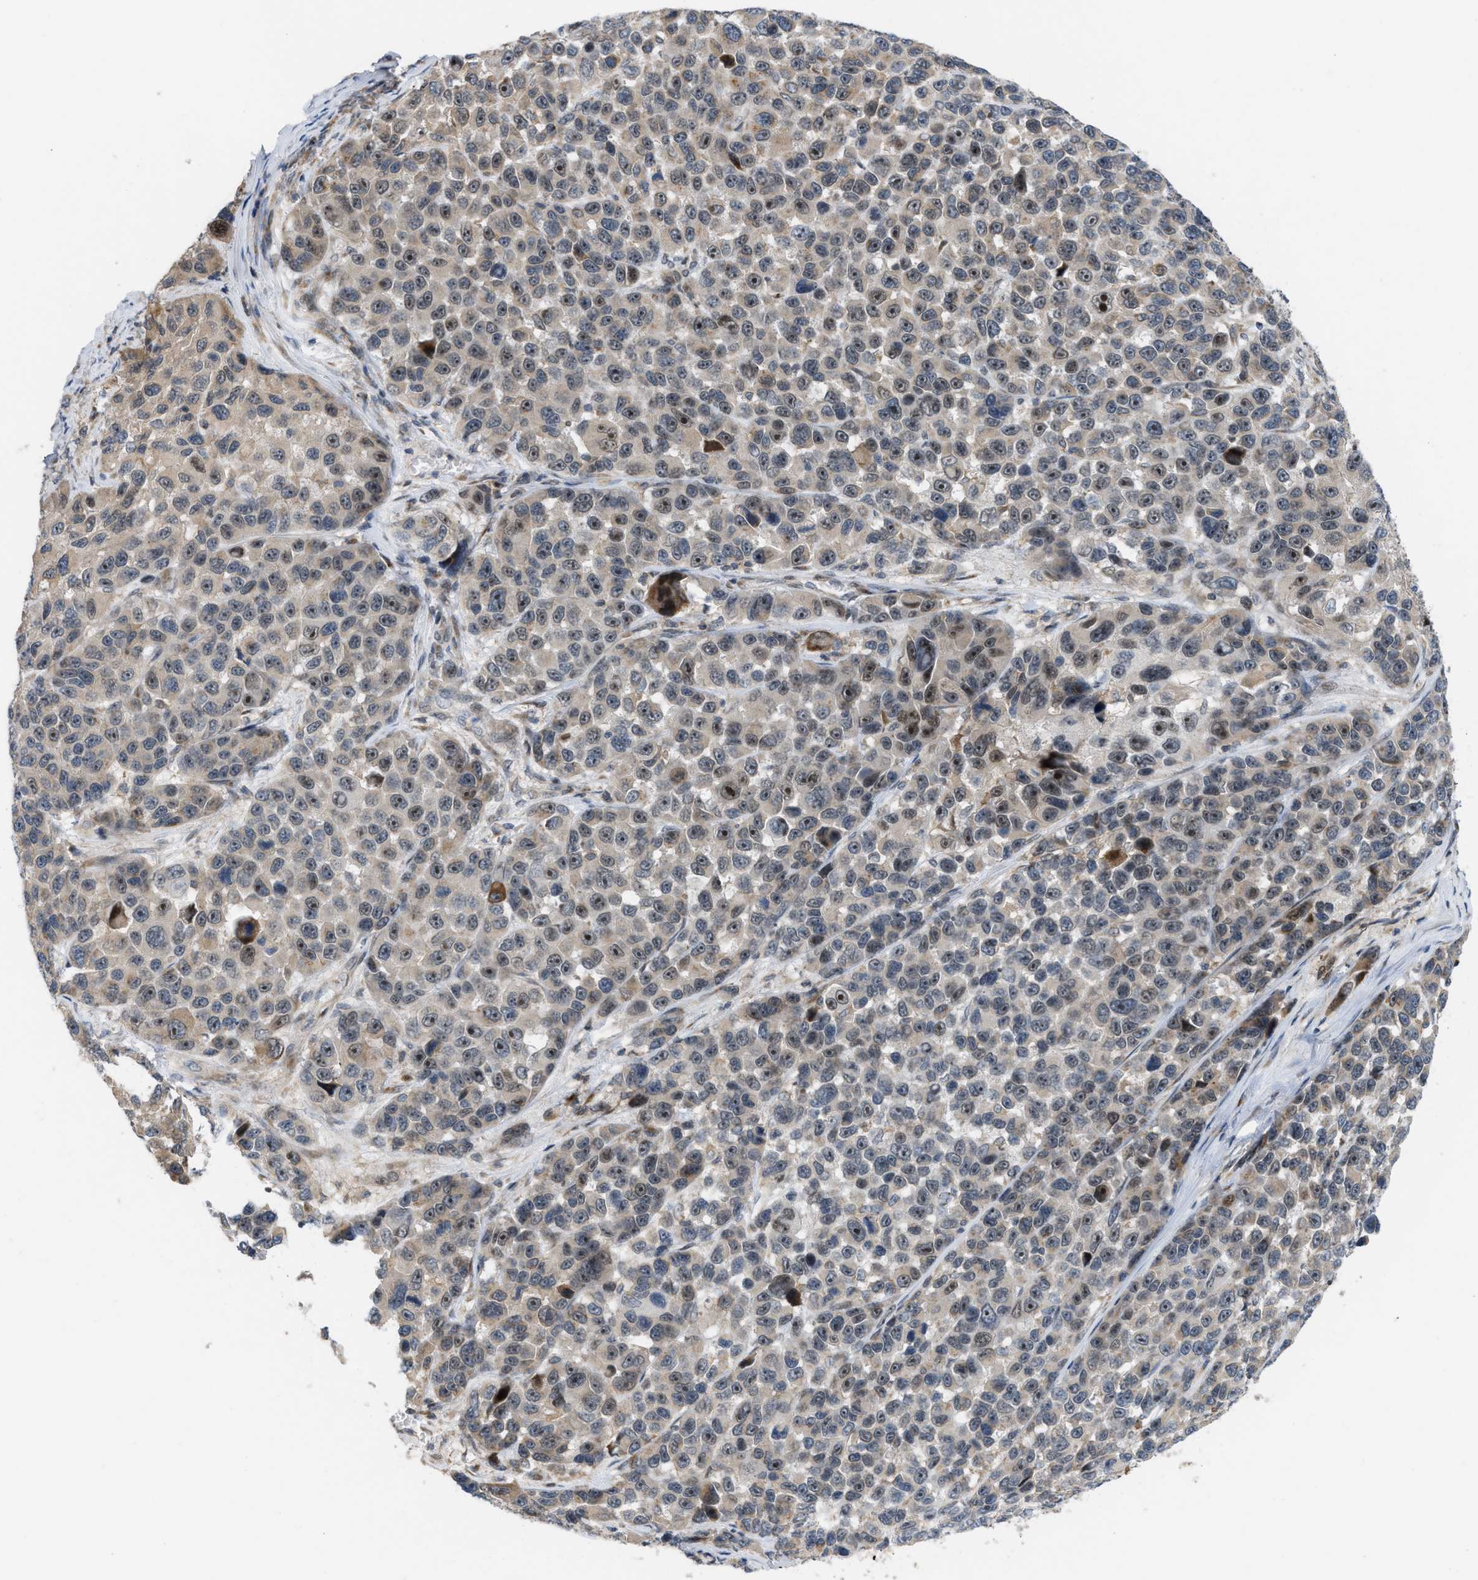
{"staining": {"intensity": "moderate", "quantity": ">75%", "location": "nuclear"}, "tissue": "melanoma", "cell_type": "Tumor cells", "image_type": "cancer", "snomed": [{"axis": "morphology", "description": "Malignant melanoma, NOS"}, {"axis": "topography", "description": "Skin"}], "caption": "Tumor cells show moderate nuclear positivity in about >75% of cells in malignant melanoma.", "gene": "DIPK1A", "patient": {"sex": "male", "age": 53}}